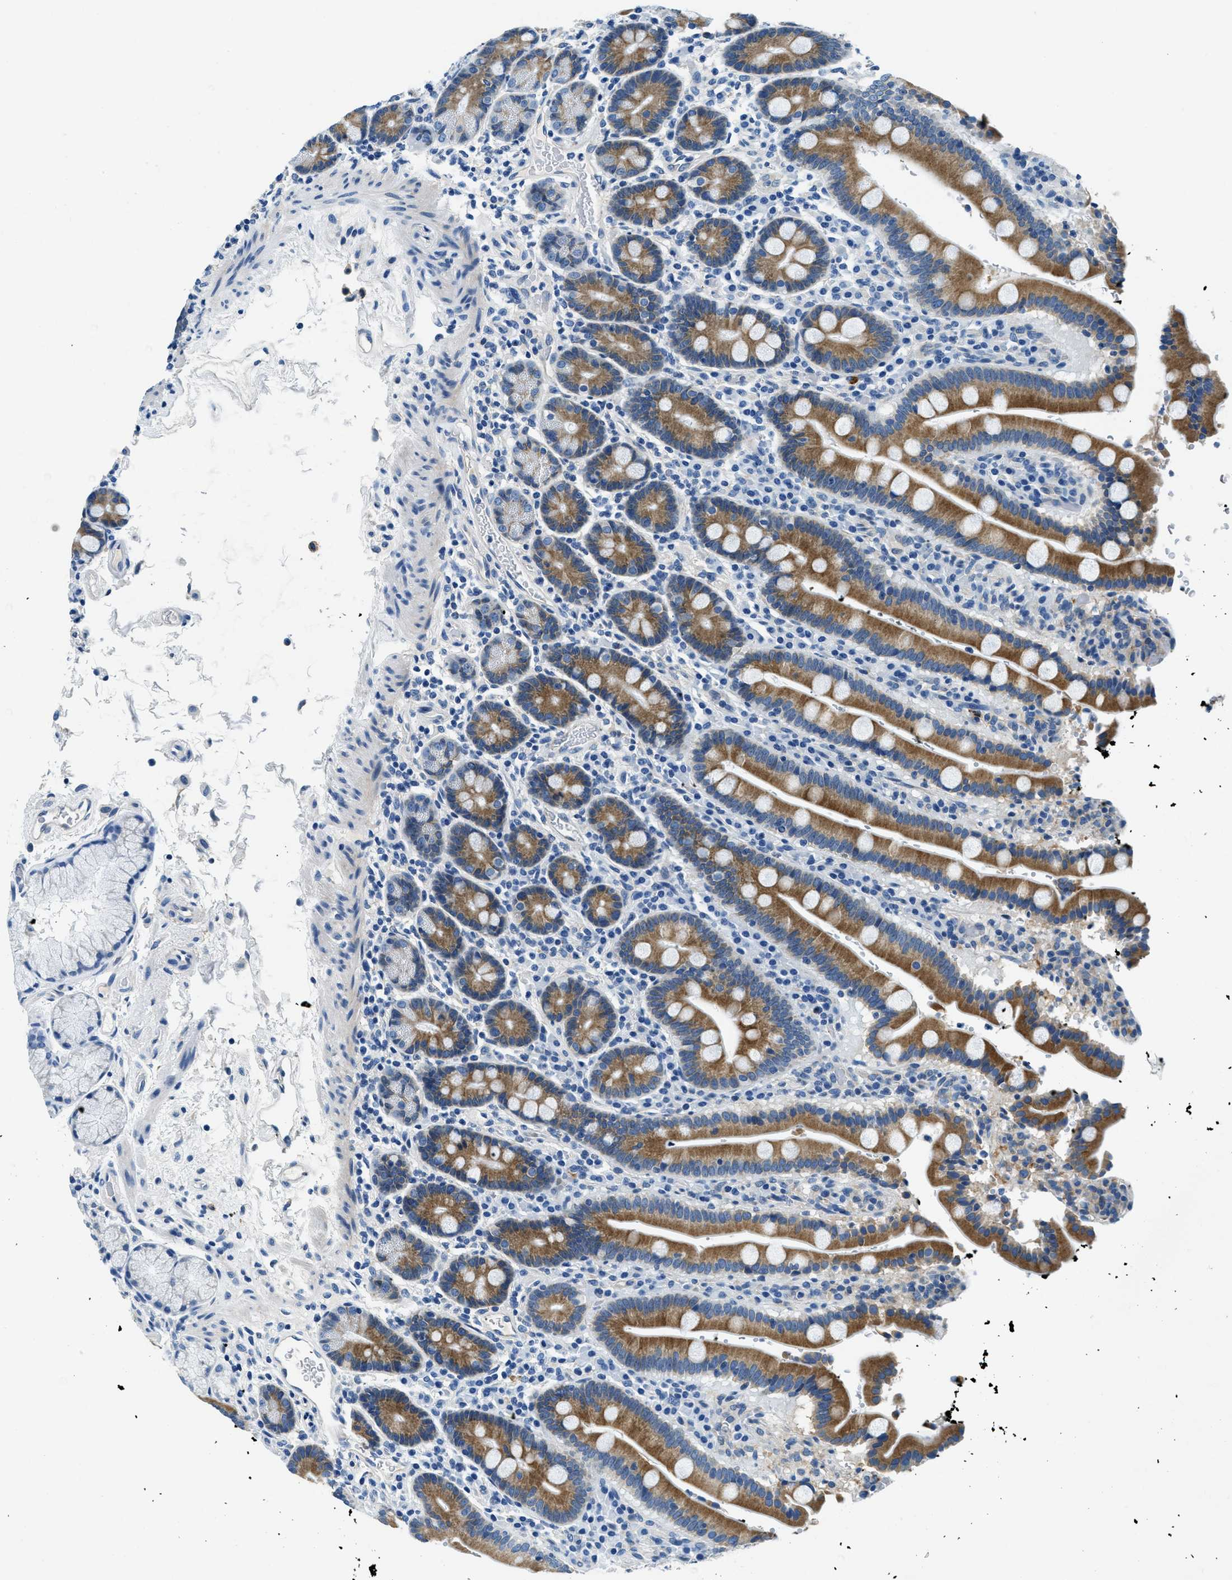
{"staining": {"intensity": "moderate", "quantity": ">75%", "location": "cytoplasmic/membranous"}, "tissue": "duodenum", "cell_type": "Glandular cells", "image_type": "normal", "snomed": [{"axis": "morphology", "description": "Normal tissue, NOS"}, {"axis": "topography", "description": "Small intestine, NOS"}], "caption": "This photomicrograph reveals immunohistochemistry staining of benign human duodenum, with medium moderate cytoplasmic/membranous expression in about >75% of glandular cells.", "gene": "UBAC2", "patient": {"sex": "female", "age": 71}}